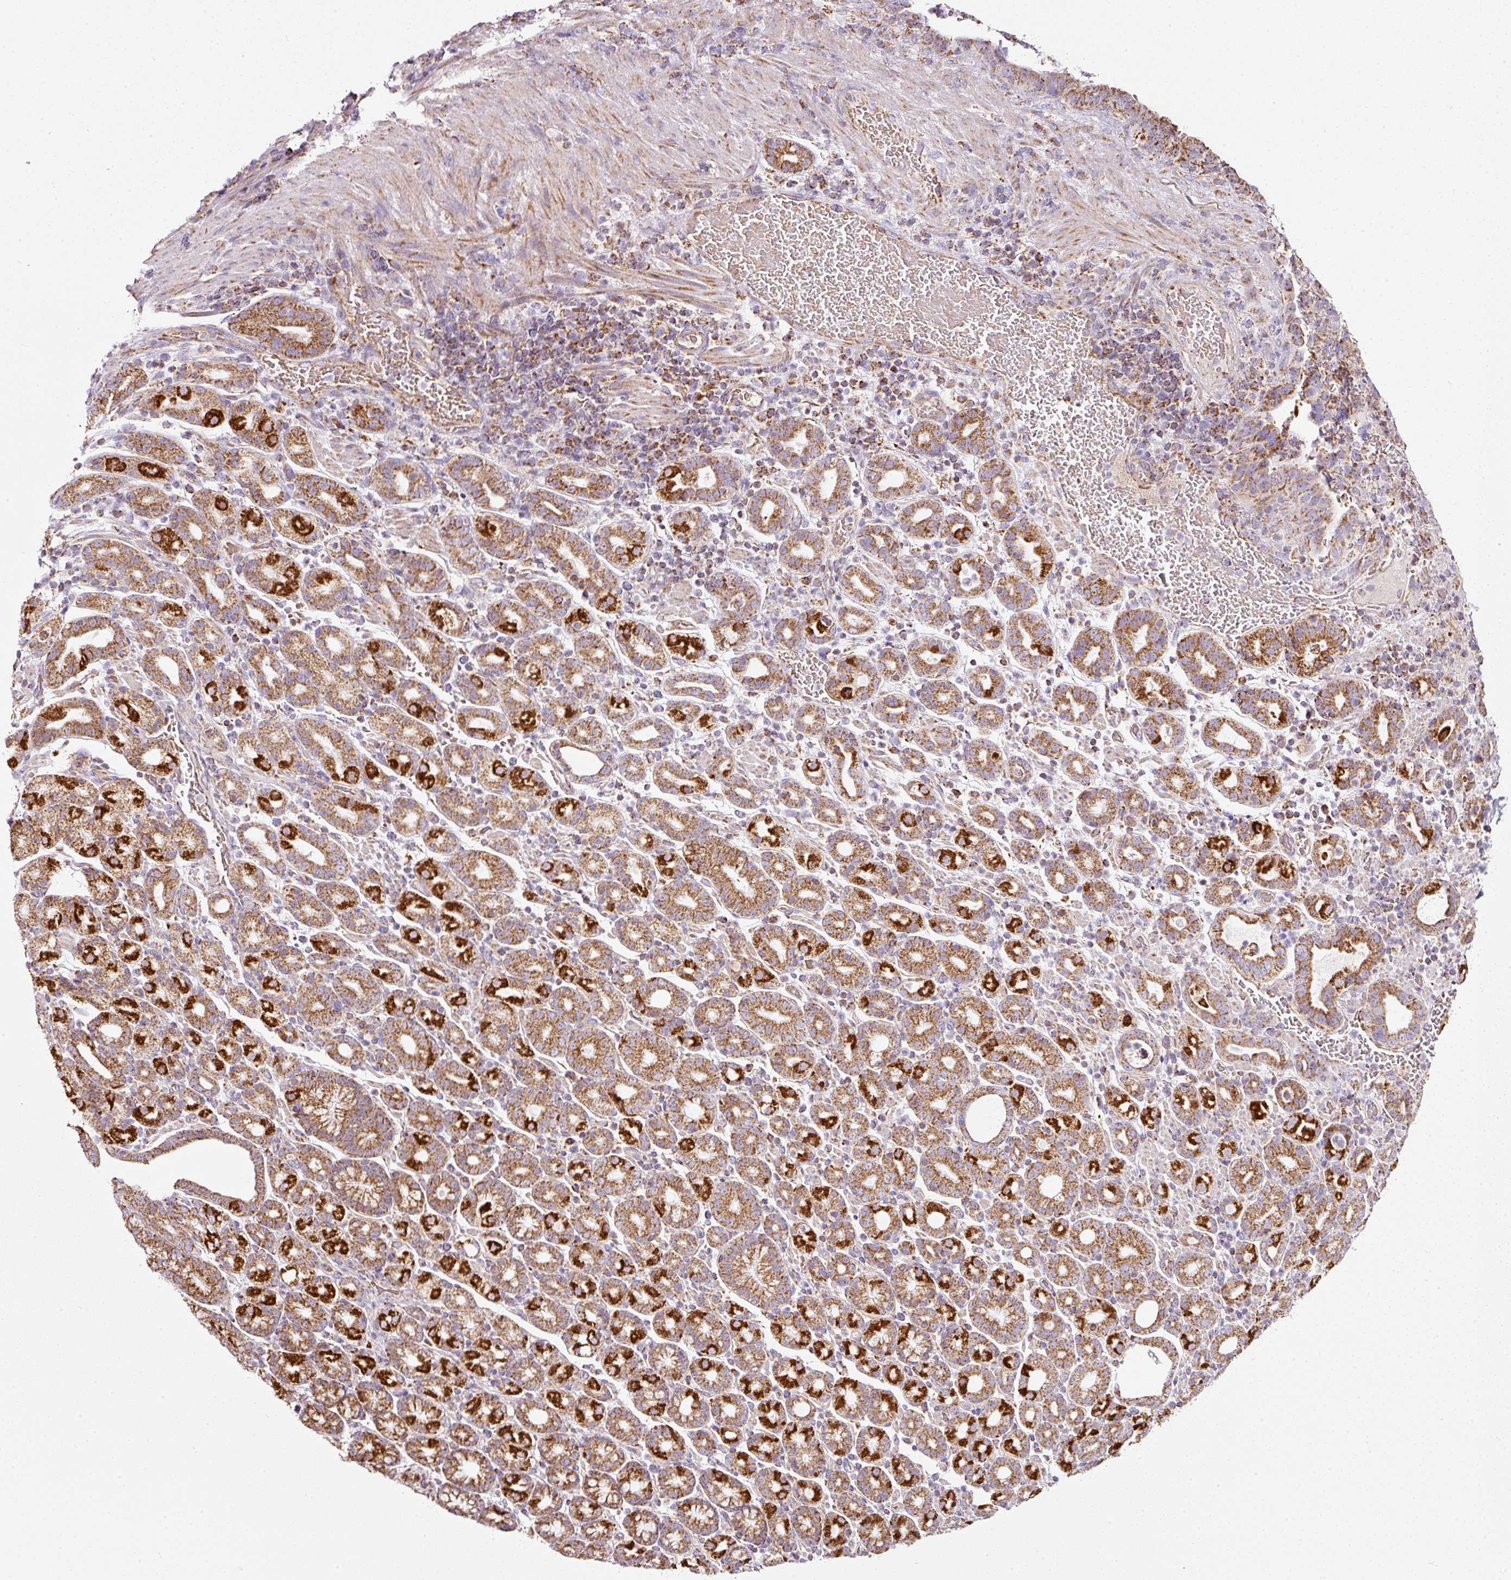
{"staining": {"intensity": "strong", "quantity": "25%-75%", "location": "cytoplasmic/membranous"}, "tissue": "stomach cancer", "cell_type": "Tumor cells", "image_type": "cancer", "snomed": [{"axis": "morphology", "description": "Adenocarcinoma, NOS"}, {"axis": "topography", "description": "Stomach"}], "caption": "Protein analysis of stomach cancer tissue shows strong cytoplasmic/membranous staining in approximately 25%-75% of tumor cells. The staining was performed using DAB (3,3'-diaminobenzidine), with brown indicating positive protein expression. Nuclei are stained blue with hematoxylin.", "gene": "SDHA", "patient": {"sex": "male", "age": 48}}